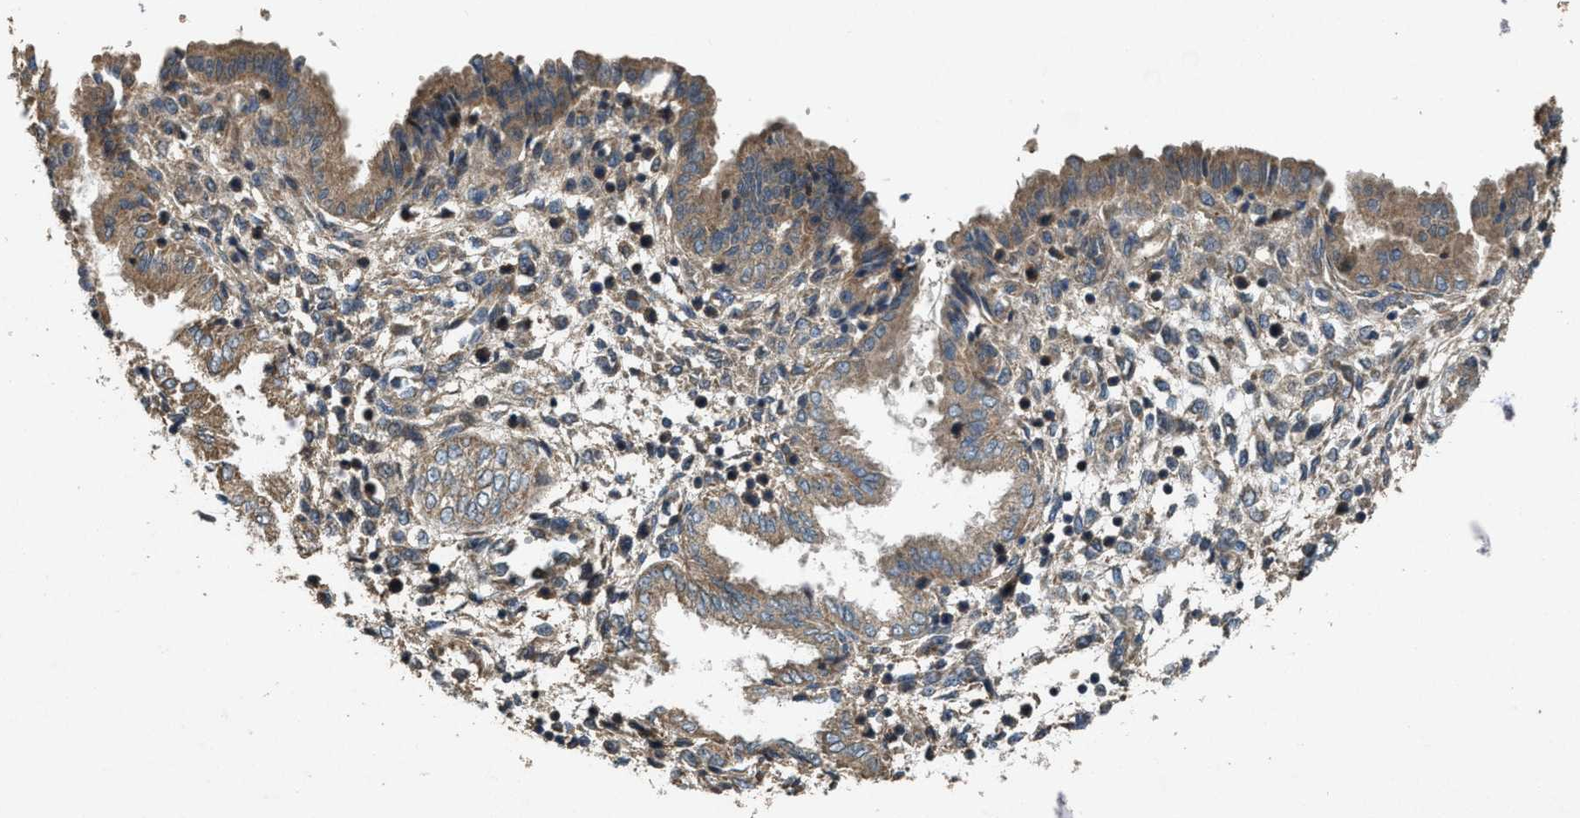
{"staining": {"intensity": "weak", "quantity": "25%-75%", "location": "cytoplasmic/membranous"}, "tissue": "endometrium", "cell_type": "Cells in endometrial stroma", "image_type": "normal", "snomed": [{"axis": "morphology", "description": "Normal tissue, NOS"}, {"axis": "topography", "description": "Endometrium"}], "caption": "Protein staining of unremarkable endometrium exhibits weak cytoplasmic/membranous positivity in about 25%-75% of cells in endometrial stroma.", "gene": "PDP2", "patient": {"sex": "female", "age": 33}}